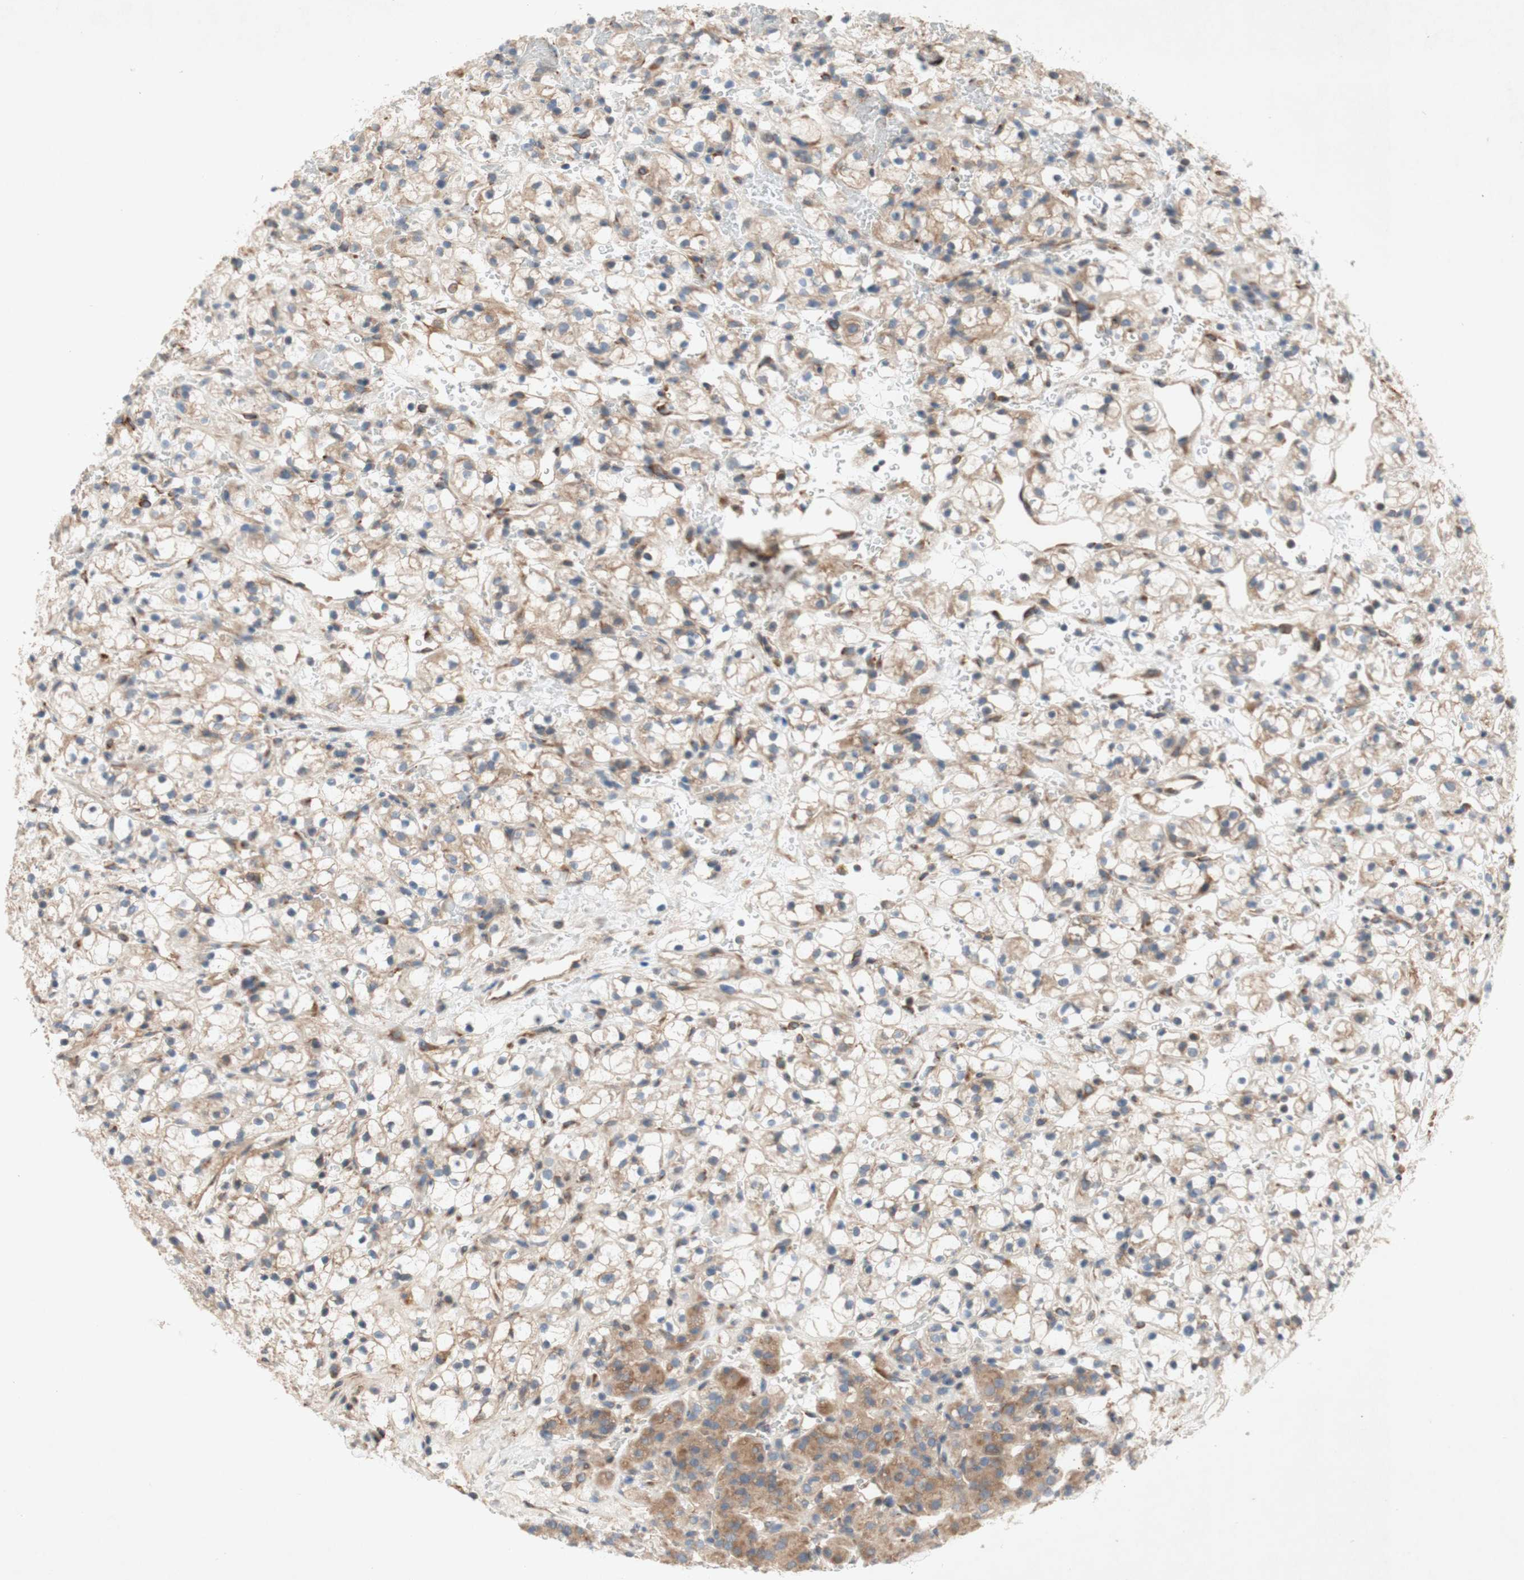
{"staining": {"intensity": "moderate", "quantity": ">75%", "location": "cytoplasmic/membranous"}, "tissue": "renal cancer", "cell_type": "Tumor cells", "image_type": "cancer", "snomed": [{"axis": "morphology", "description": "Adenocarcinoma, NOS"}, {"axis": "topography", "description": "Kidney"}], "caption": "Renal adenocarcinoma stained with immunohistochemistry (IHC) displays moderate cytoplasmic/membranous positivity in approximately >75% of tumor cells.", "gene": "SOCS2", "patient": {"sex": "male", "age": 61}}